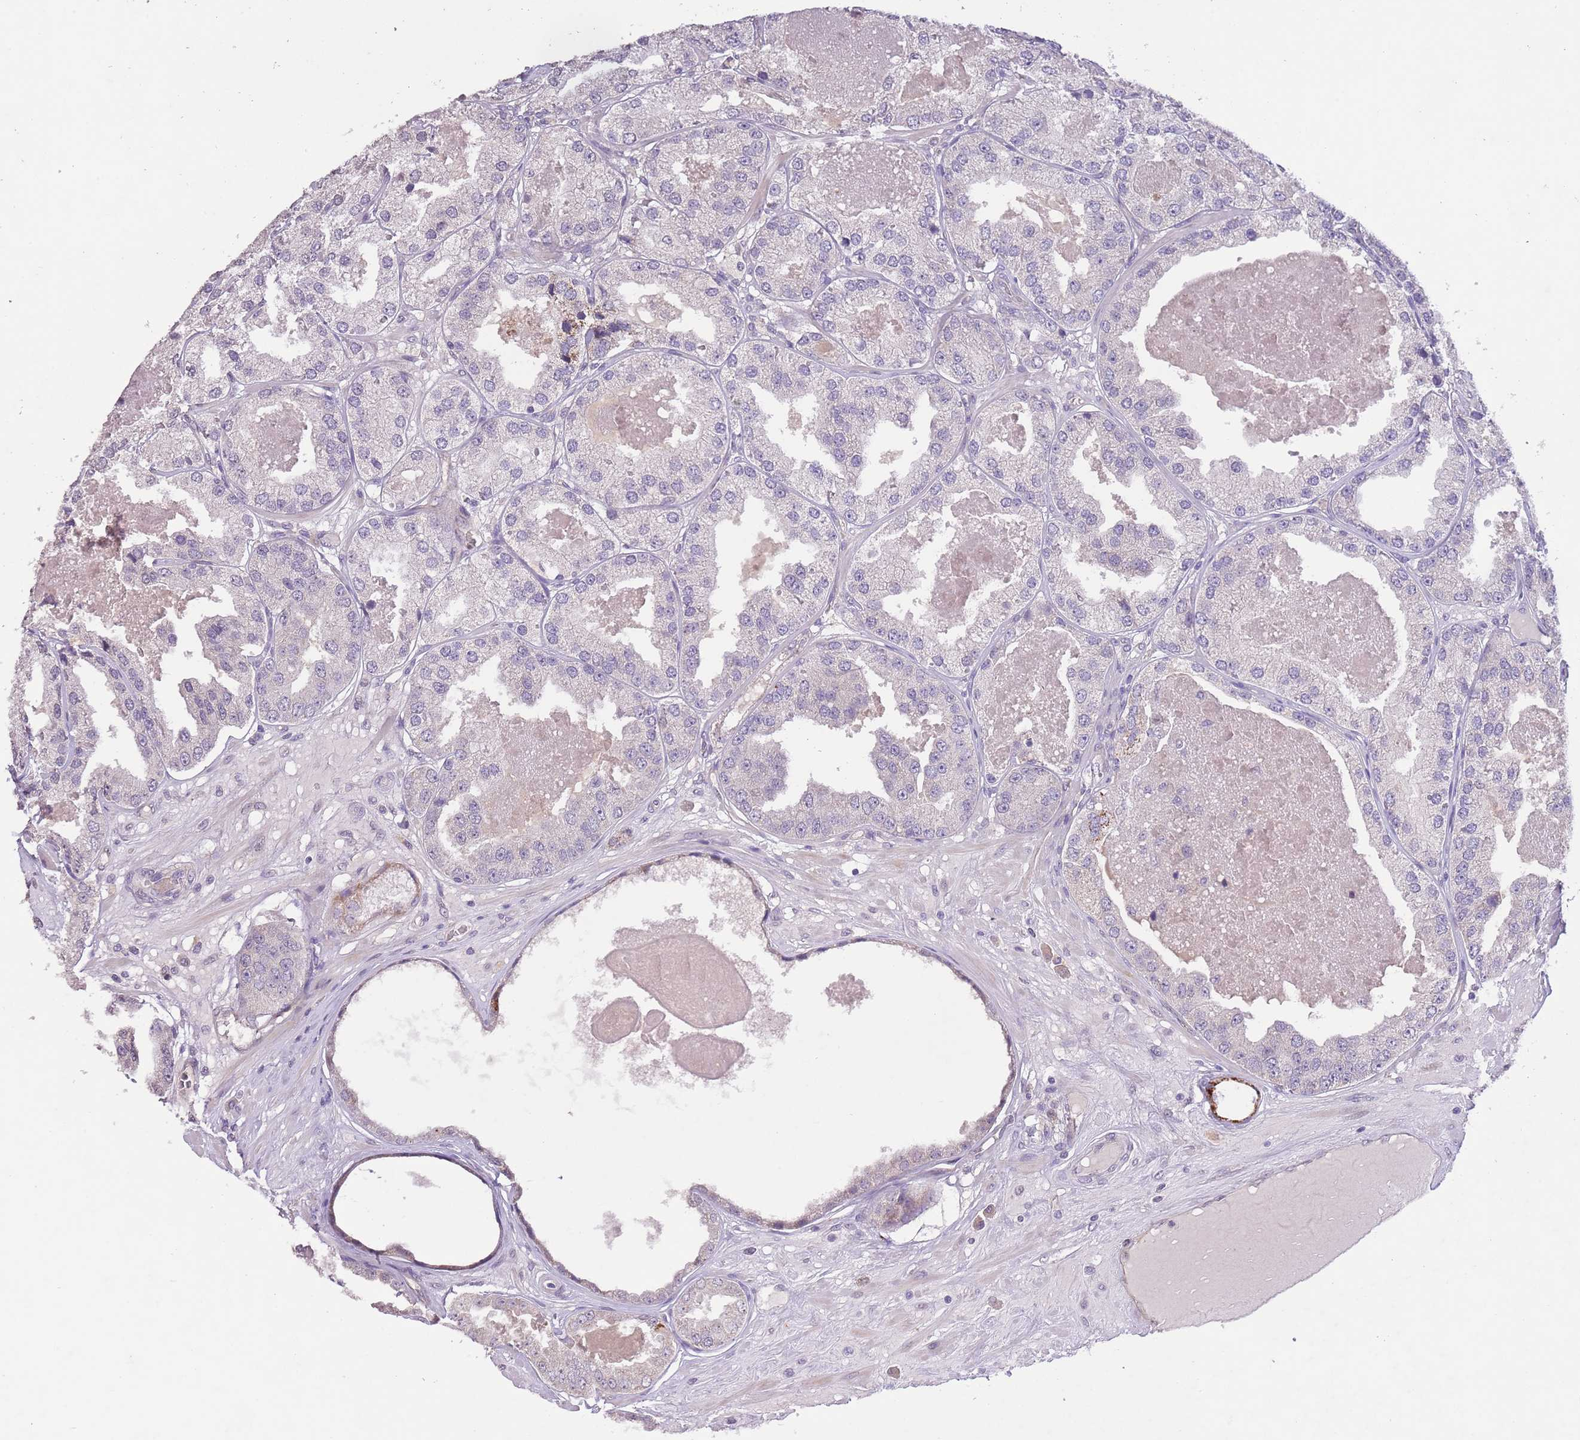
{"staining": {"intensity": "negative", "quantity": "none", "location": "none"}, "tissue": "prostate cancer", "cell_type": "Tumor cells", "image_type": "cancer", "snomed": [{"axis": "morphology", "description": "Adenocarcinoma, High grade"}, {"axis": "topography", "description": "Prostate"}], "caption": "Immunohistochemistry (IHC) histopathology image of neoplastic tissue: prostate cancer stained with DAB (3,3'-diaminobenzidine) demonstrates no significant protein staining in tumor cells.", "gene": "ZNF658", "patient": {"sex": "male", "age": 63}}